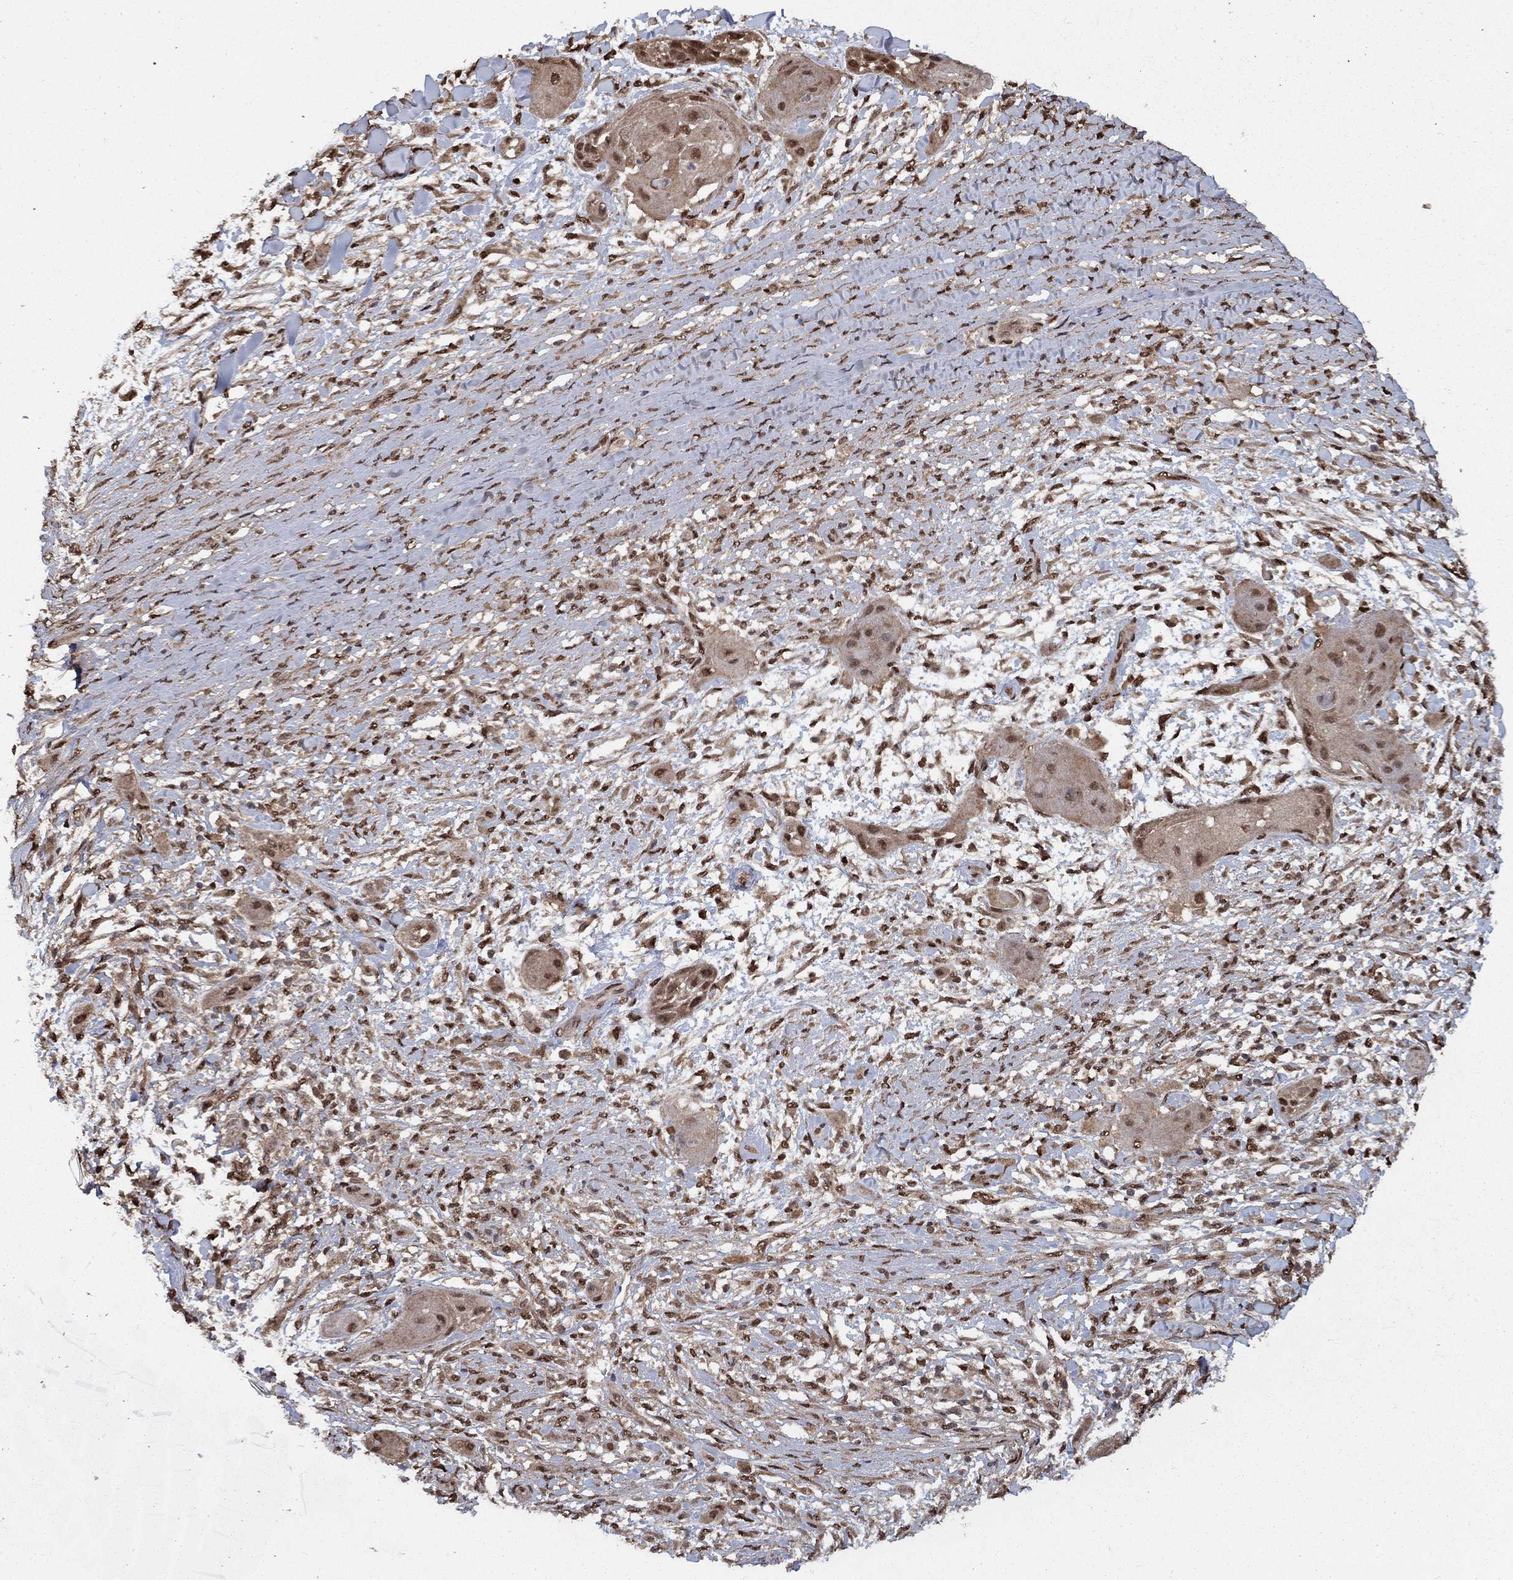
{"staining": {"intensity": "moderate", "quantity": "25%-75%", "location": "nuclear"}, "tissue": "skin cancer", "cell_type": "Tumor cells", "image_type": "cancer", "snomed": [{"axis": "morphology", "description": "Squamous cell carcinoma, NOS"}, {"axis": "topography", "description": "Skin"}], "caption": "IHC photomicrograph of human squamous cell carcinoma (skin) stained for a protein (brown), which demonstrates medium levels of moderate nuclear expression in approximately 25%-75% of tumor cells.", "gene": "CARM1", "patient": {"sex": "male", "age": 62}}